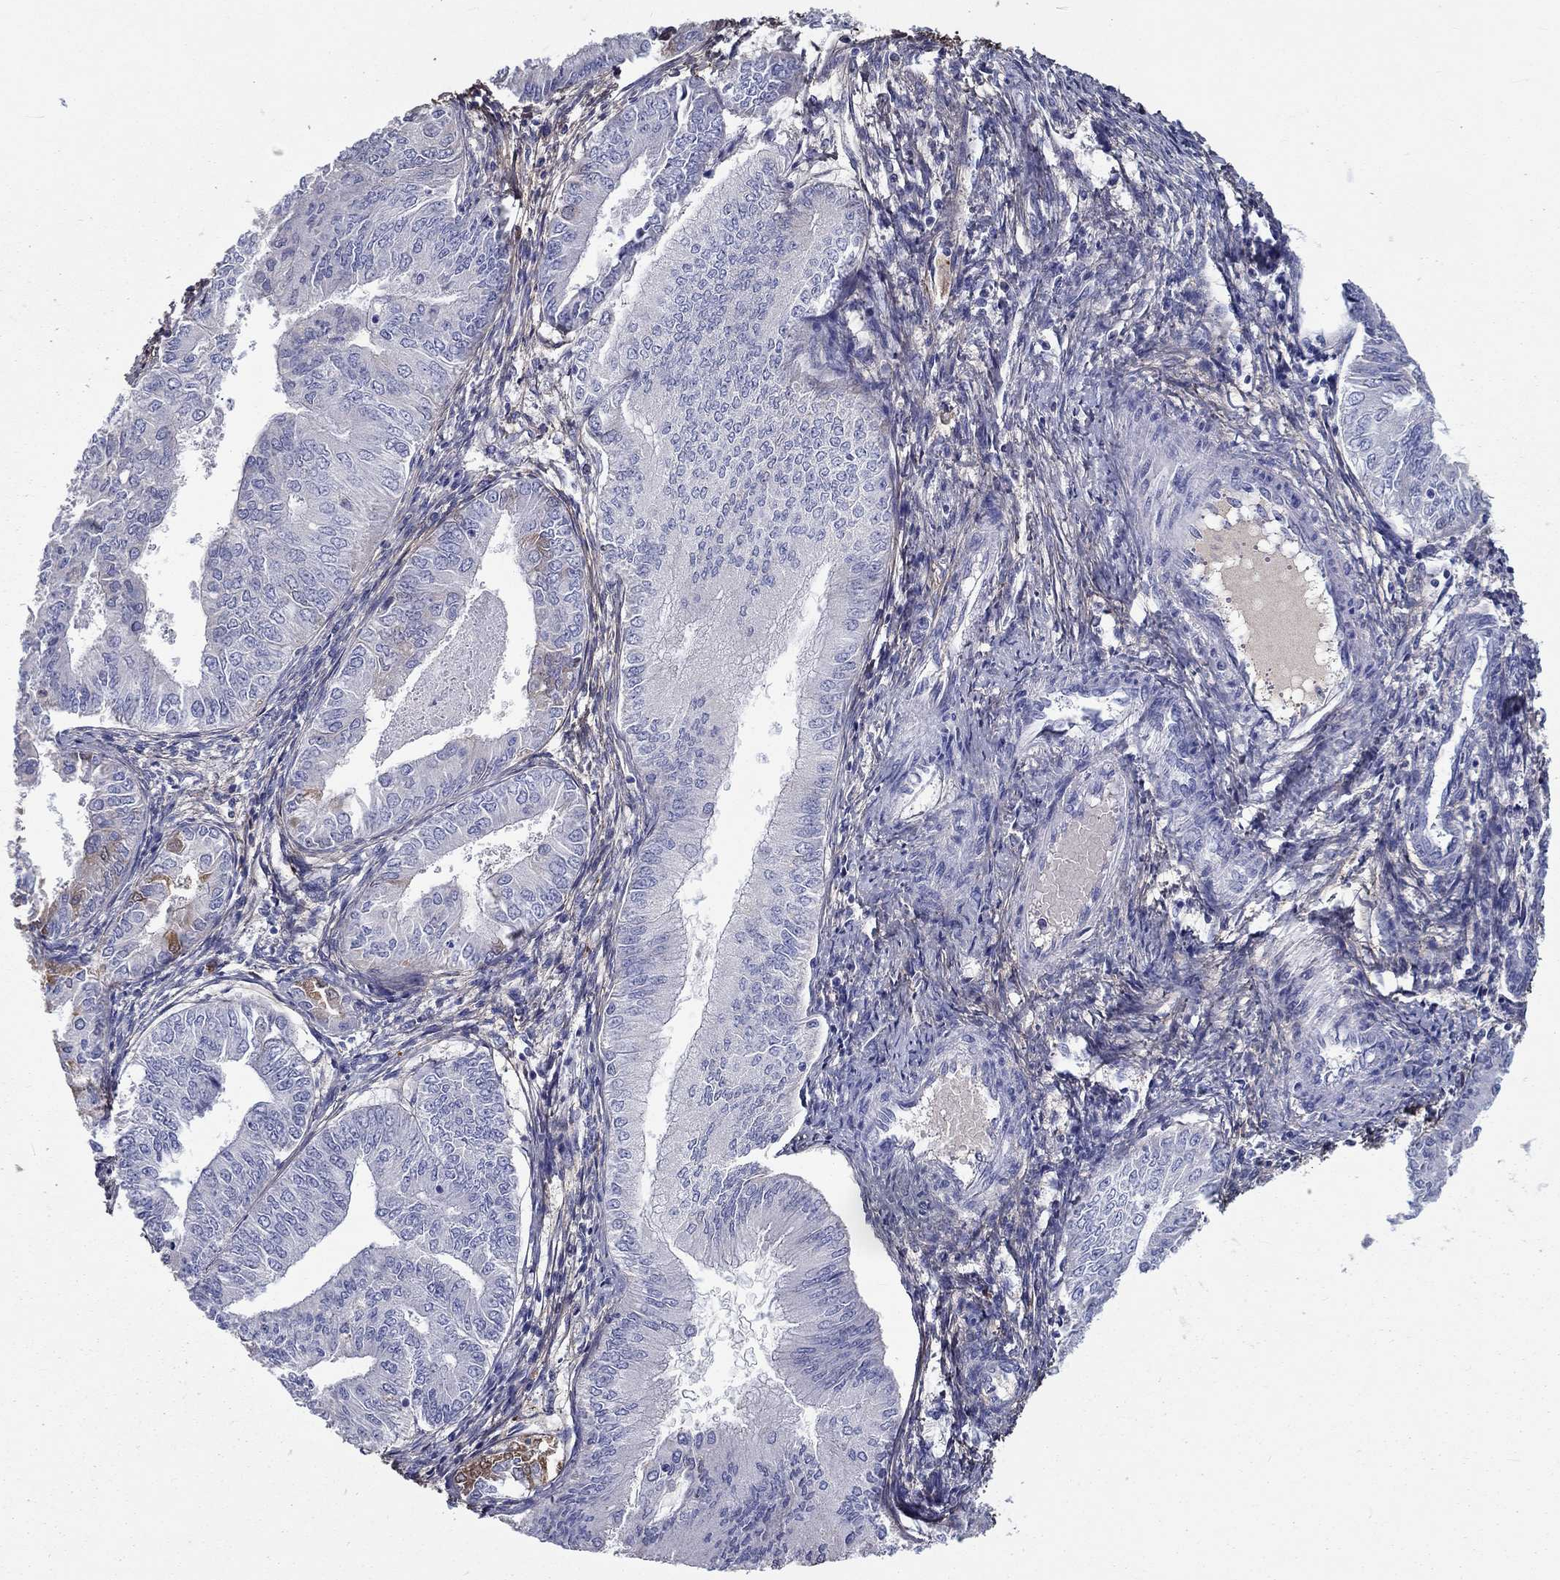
{"staining": {"intensity": "strong", "quantity": "<25%", "location": "cytoplasmic/membranous"}, "tissue": "endometrial cancer", "cell_type": "Tumor cells", "image_type": "cancer", "snomed": [{"axis": "morphology", "description": "Adenocarcinoma, NOS"}, {"axis": "topography", "description": "Endometrium"}], "caption": "Strong cytoplasmic/membranous protein positivity is identified in about <25% of tumor cells in adenocarcinoma (endometrial). (Brightfield microscopy of DAB IHC at high magnification).", "gene": "TGFBI", "patient": {"sex": "female", "age": 53}}